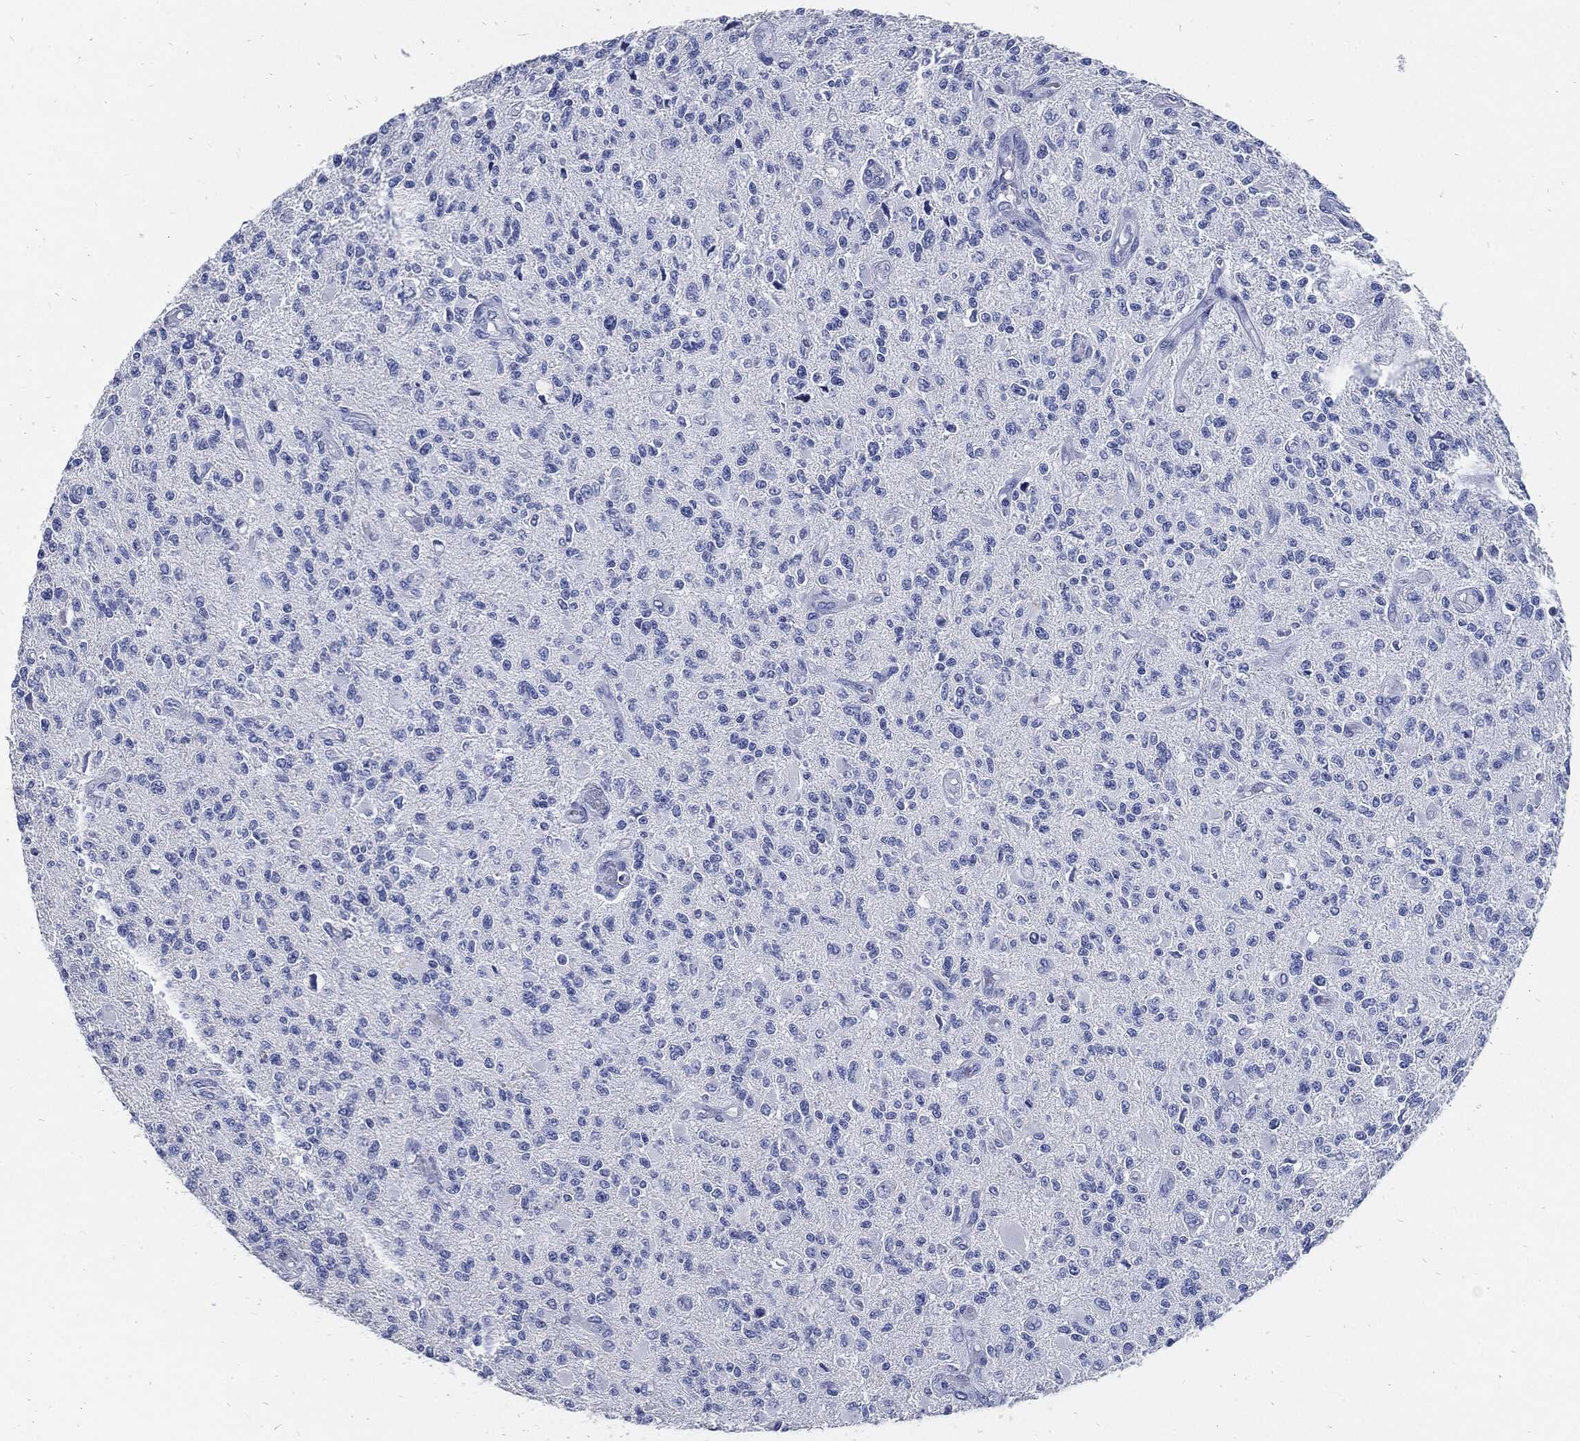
{"staining": {"intensity": "negative", "quantity": "none", "location": "none"}, "tissue": "glioma", "cell_type": "Tumor cells", "image_type": "cancer", "snomed": [{"axis": "morphology", "description": "Glioma, malignant, High grade"}, {"axis": "topography", "description": "Brain"}], "caption": "Immunohistochemical staining of human glioma reveals no significant expression in tumor cells. (Stains: DAB (3,3'-diaminobenzidine) immunohistochemistry (IHC) with hematoxylin counter stain, Microscopy: brightfield microscopy at high magnification).", "gene": "FABP4", "patient": {"sex": "female", "age": 63}}